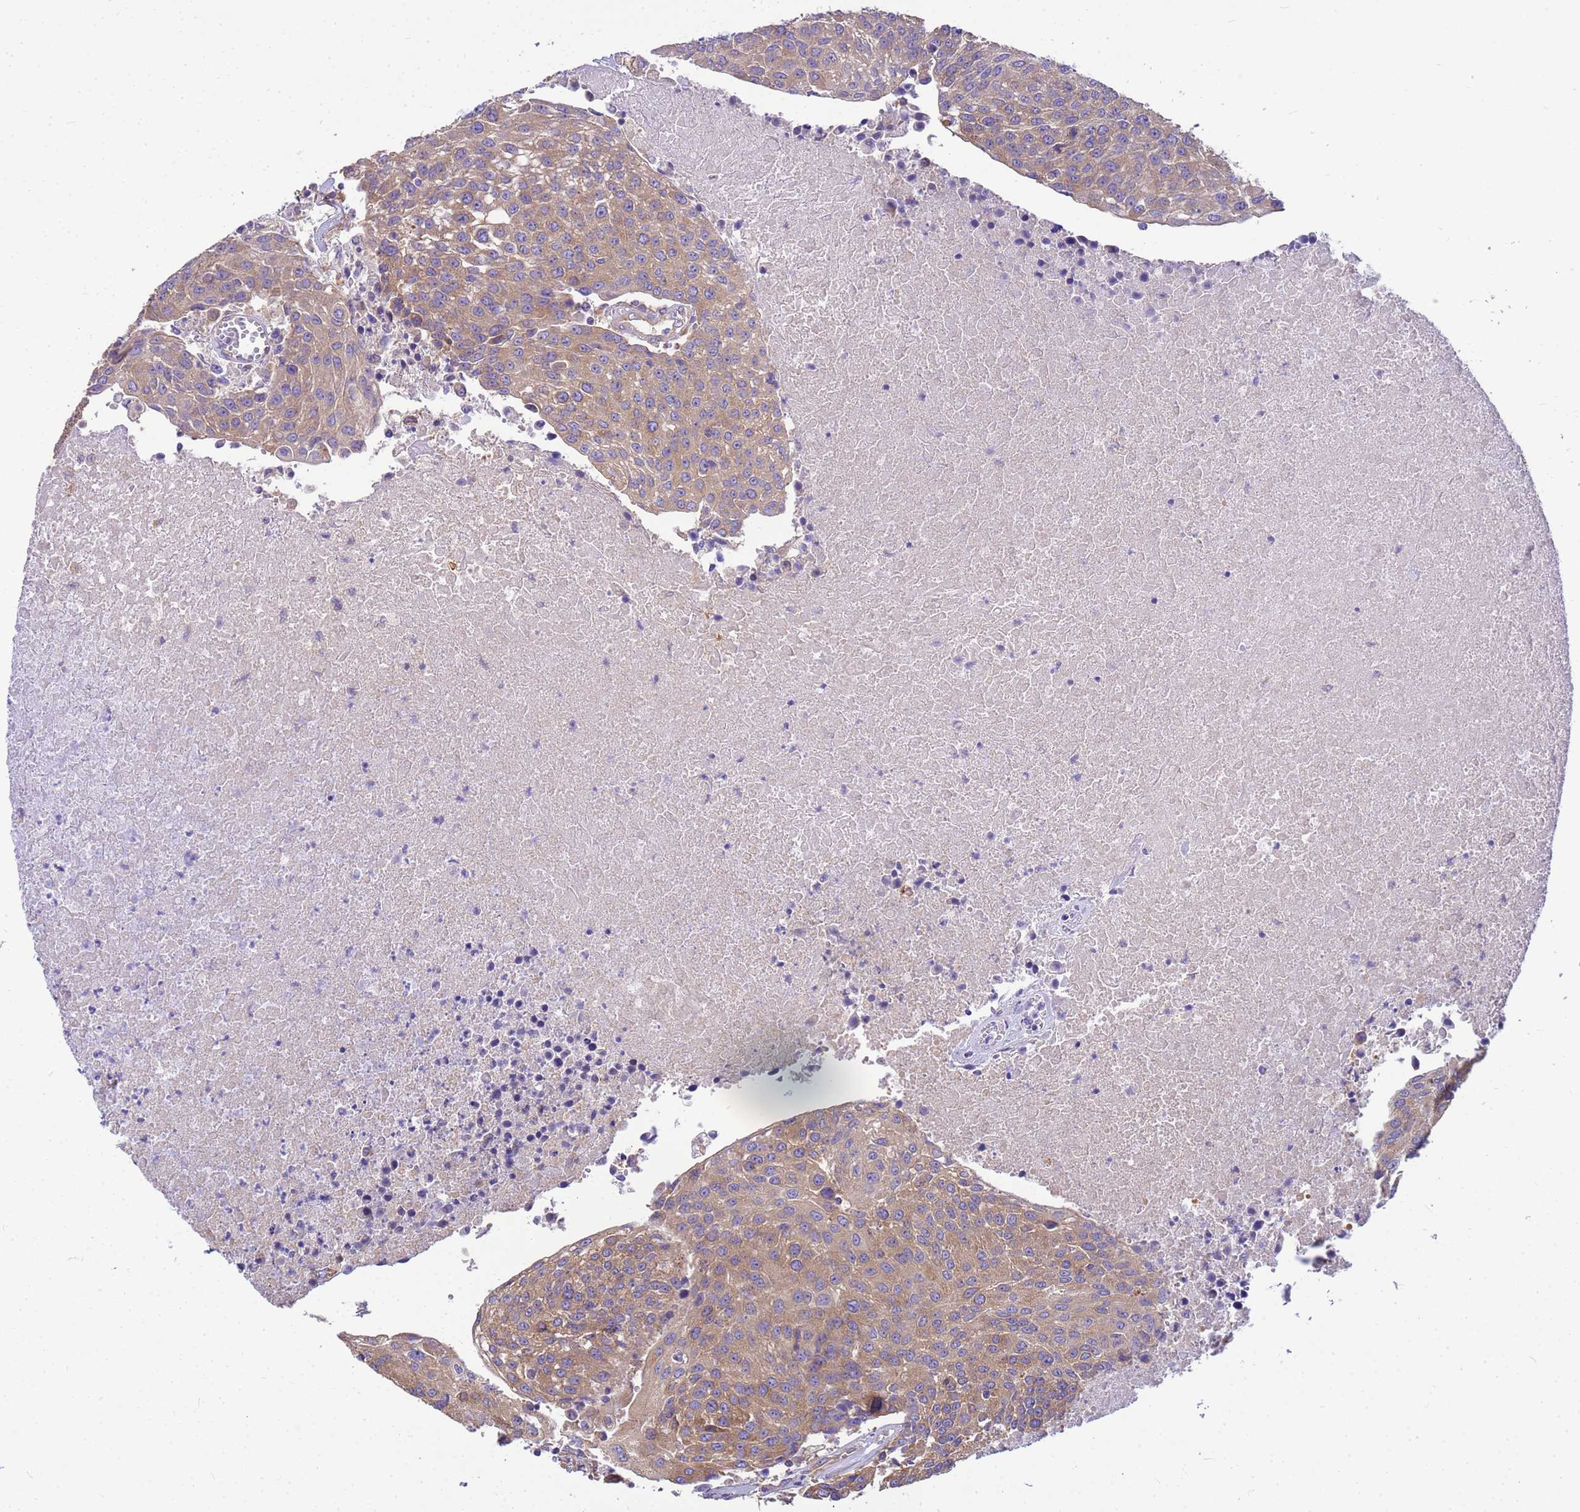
{"staining": {"intensity": "moderate", "quantity": ">75%", "location": "cytoplasmic/membranous"}, "tissue": "urothelial cancer", "cell_type": "Tumor cells", "image_type": "cancer", "snomed": [{"axis": "morphology", "description": "Urothelial carcinoma, High grade"}, {"axis": "topography", "description": "Urinary bladder"}], "caption": "Immunohistochemical staining of urothelial cancer reveals medium levels of moderate cytoplasmic/membranous protein staining in approximately >75% of tumor cells.", "gene": "TUBB1", "patient": {"sex": "female", "age": 85}}